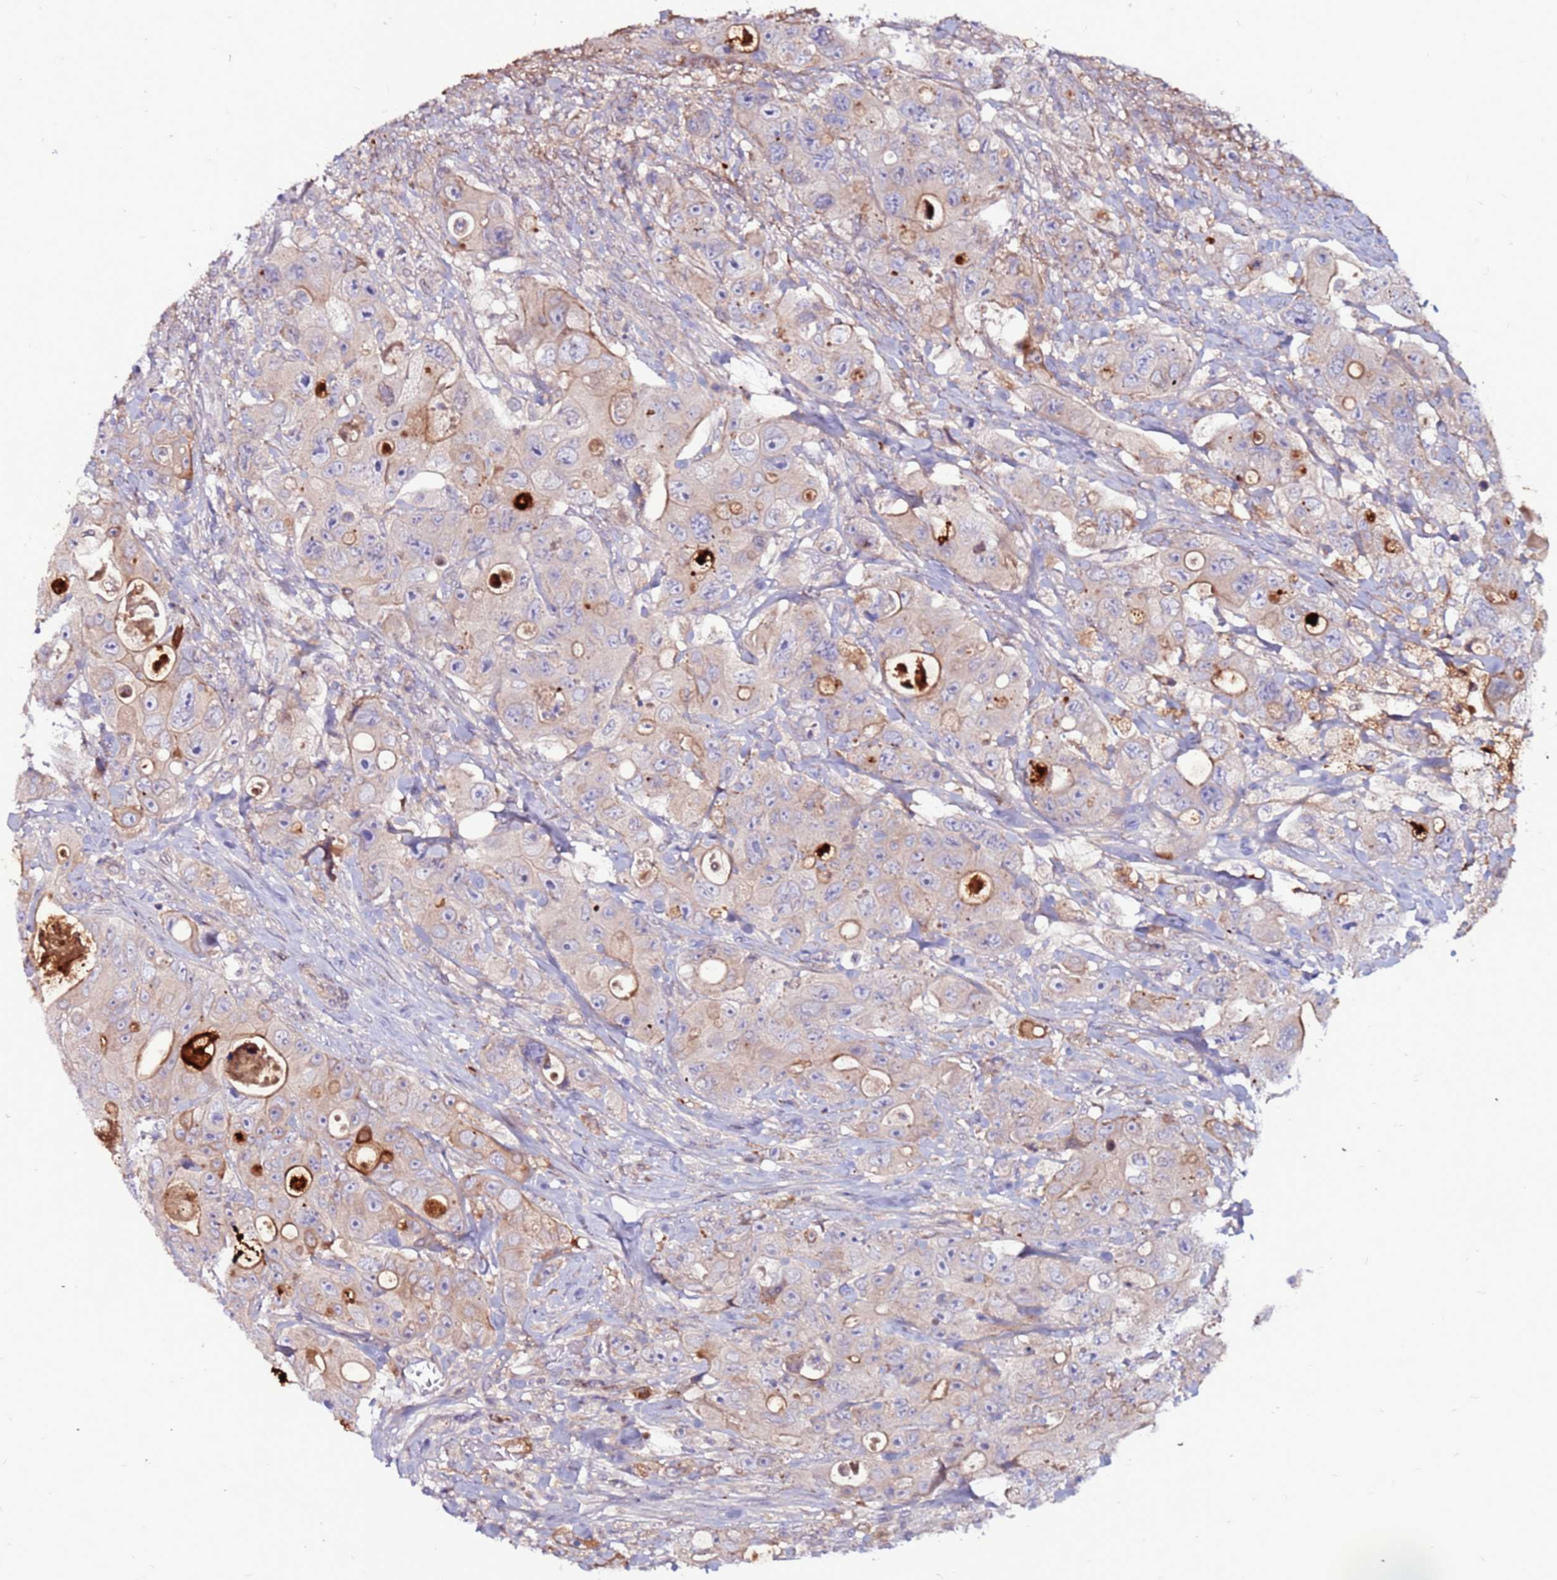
{"staining": {"intensity": "weak", "quantity": "<25%", "location": "cytoplasmic/membranous"}, "tissue": "colorectal cancer", "cell_type": "Tumor cells", "image_type": "cancer", "snomed": [{"axis": "morphology", "description": "Adenocarcinoma, NOS"}, {"axis": "topography", "description": "Colon"}], "caption": "Tumor cells show no significant expression in colorectal cancer (adenocarcinoma). (Stains: DAB (3,3'-diaminobenzidine) IHC with hematoxylin counter stain, Microscopy: brightfield microscopy at high magnification).", "gene": "CCDC71", "patient": {"sex": "female", "age": 46}}